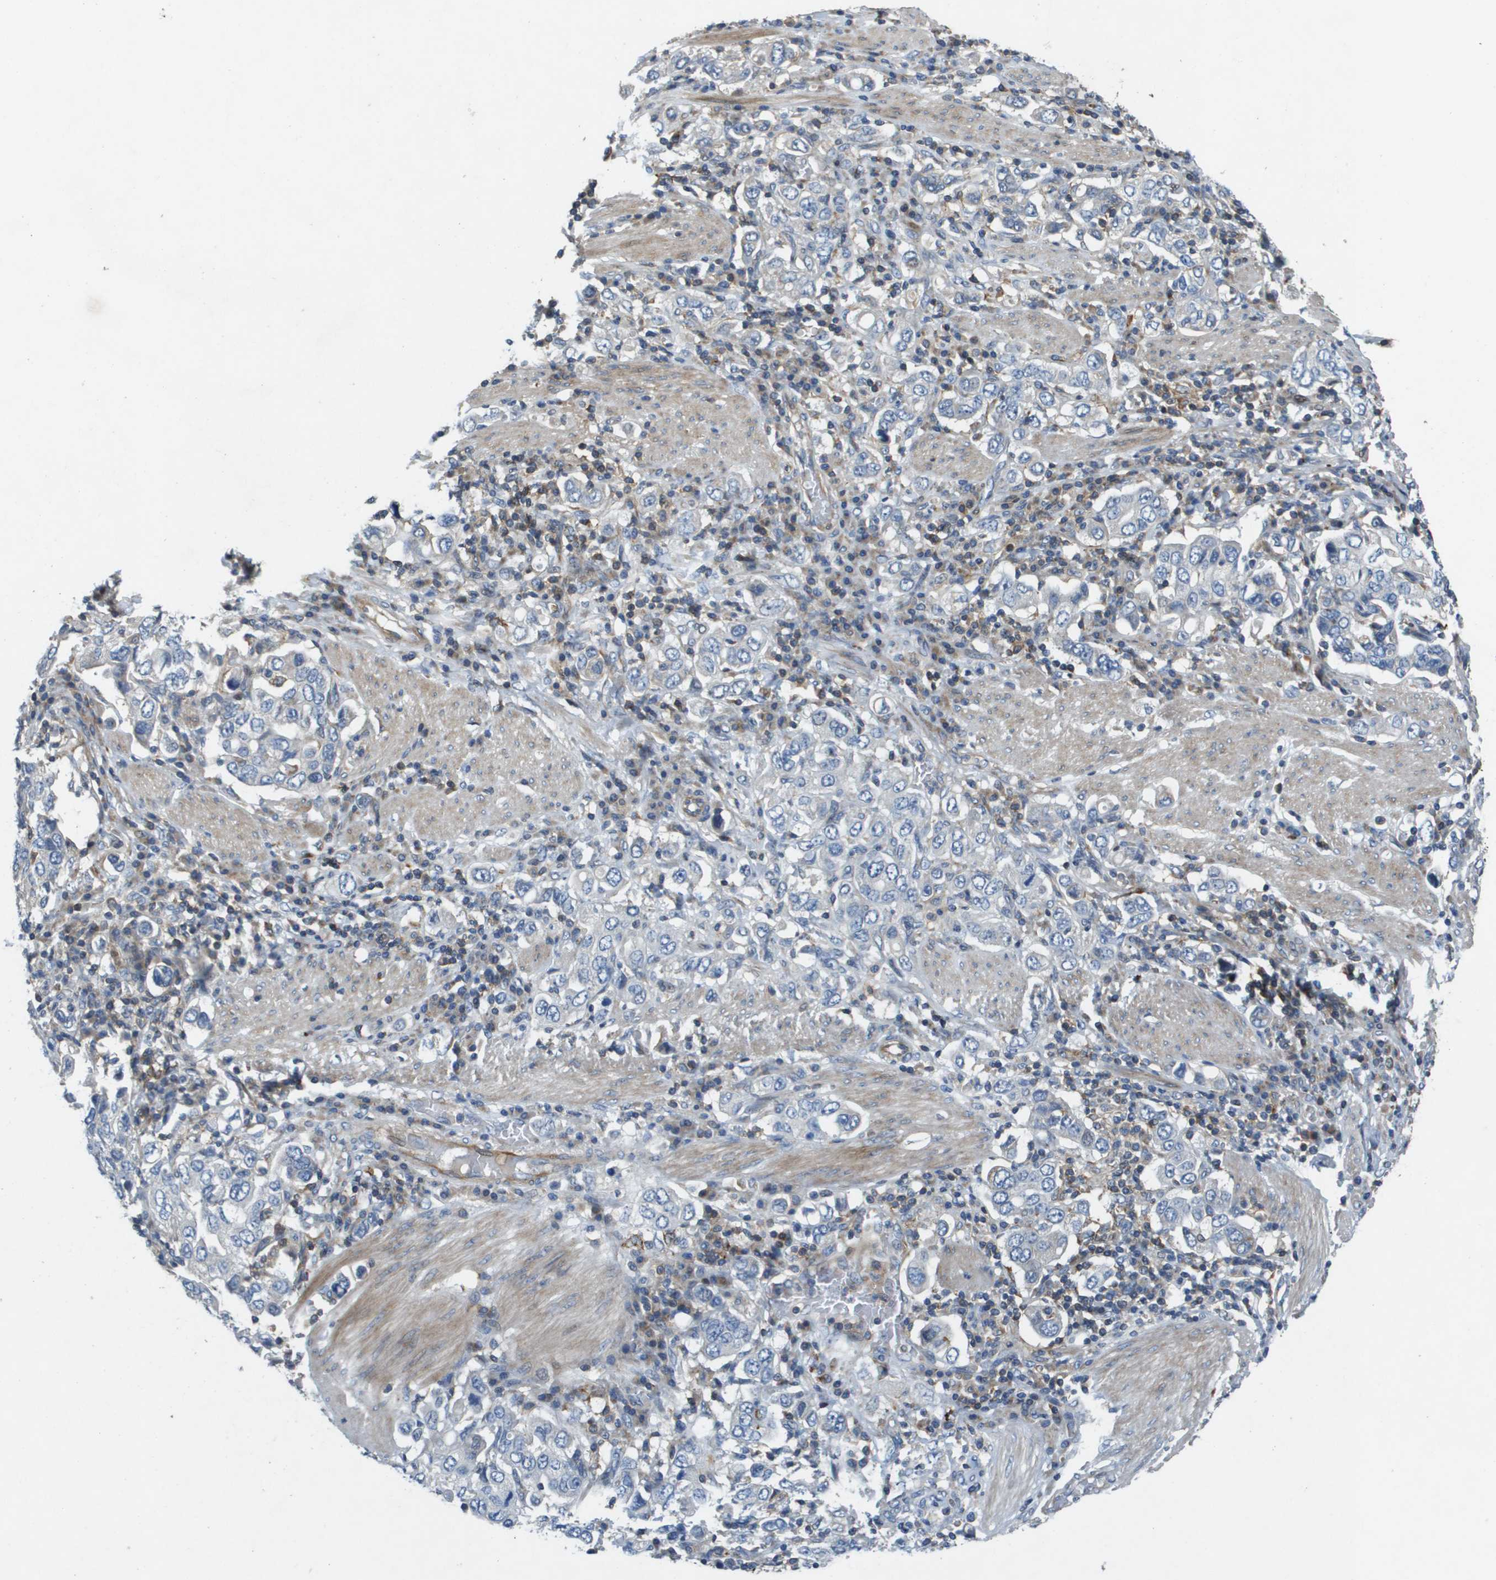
{"staining": {"intensity": "negative", "quantity": "none", "location": "none"}, "tissue": "stomach cancer", "cell_type": "Tumor cells", "image_type": "cancer", "snomed": [{"axis": "morphology", "description": "Adenocarcinoma, NOS"}, {"axis": "topography", "description": "Stomach, upper"}], "caption": "Immunohistochemical staining of stomach cancer reveals no significant staining in tumor cells.", "gene": "SCN4B", "patient": {"sex": "male", "age": 62}}